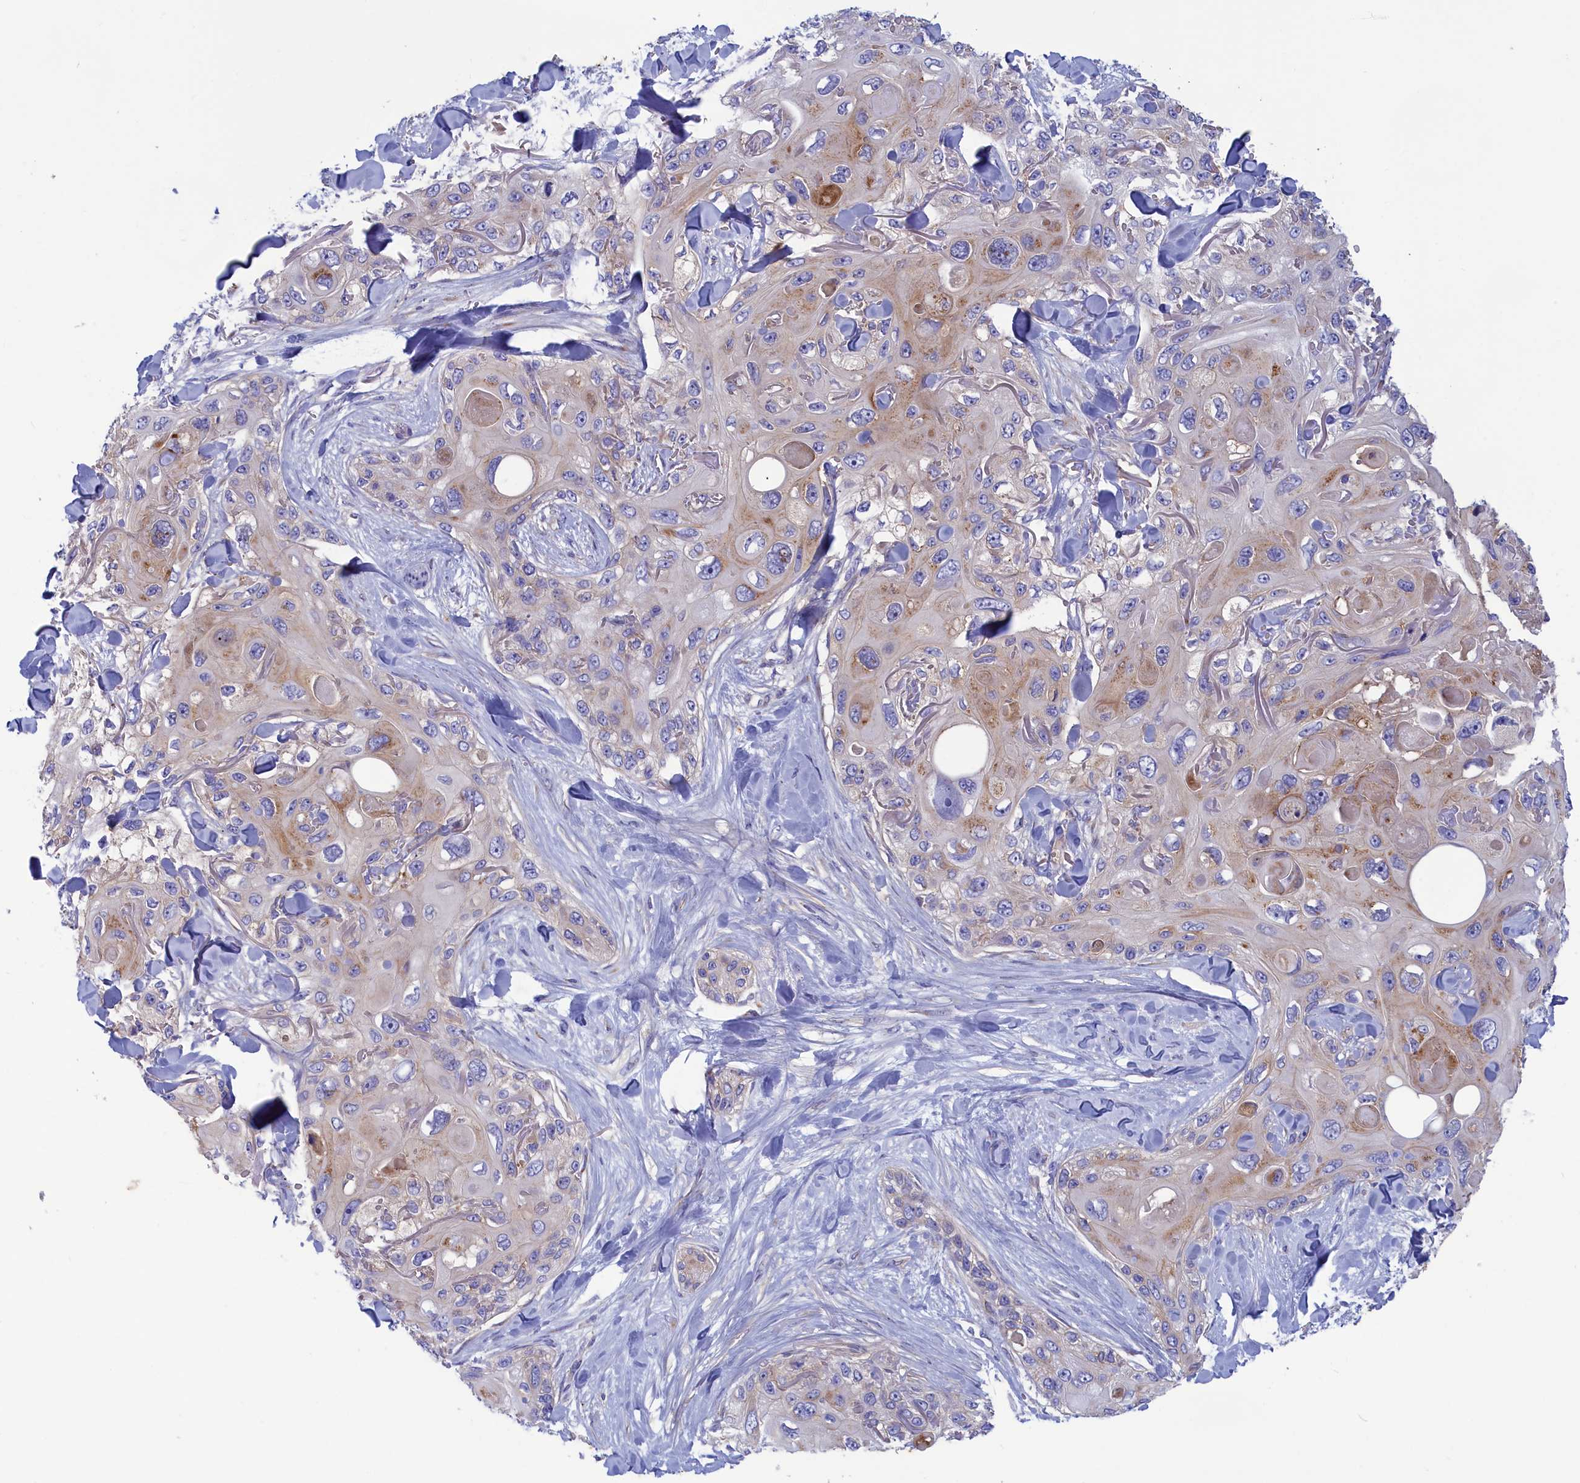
{"staining": {"intensity": "moderate", "quantity": "<25%", "location": "cytoplasmic/membranous"}, "tissue": "skin cancer", "cell_type": "Tumor cells", "image_type": "cancer", "snomed": [{"axis": "morphology", "description": "Normal tissue, NOS"}, {"axis": "morphology", "description": "Squamous cell carcinoma, NOS"}, {"axis": "topography", "description": "Skin"}], "caption": "Immunohistochemical staining of human skin cancer (squamous cell carcinoma) demonstrates low levels of moderate cytoplasmic/membranous protein positivity in approximately <25% of tumor cells.", "gene": "SCAMP4", "patient": {"sex": "male", "age": 72}}